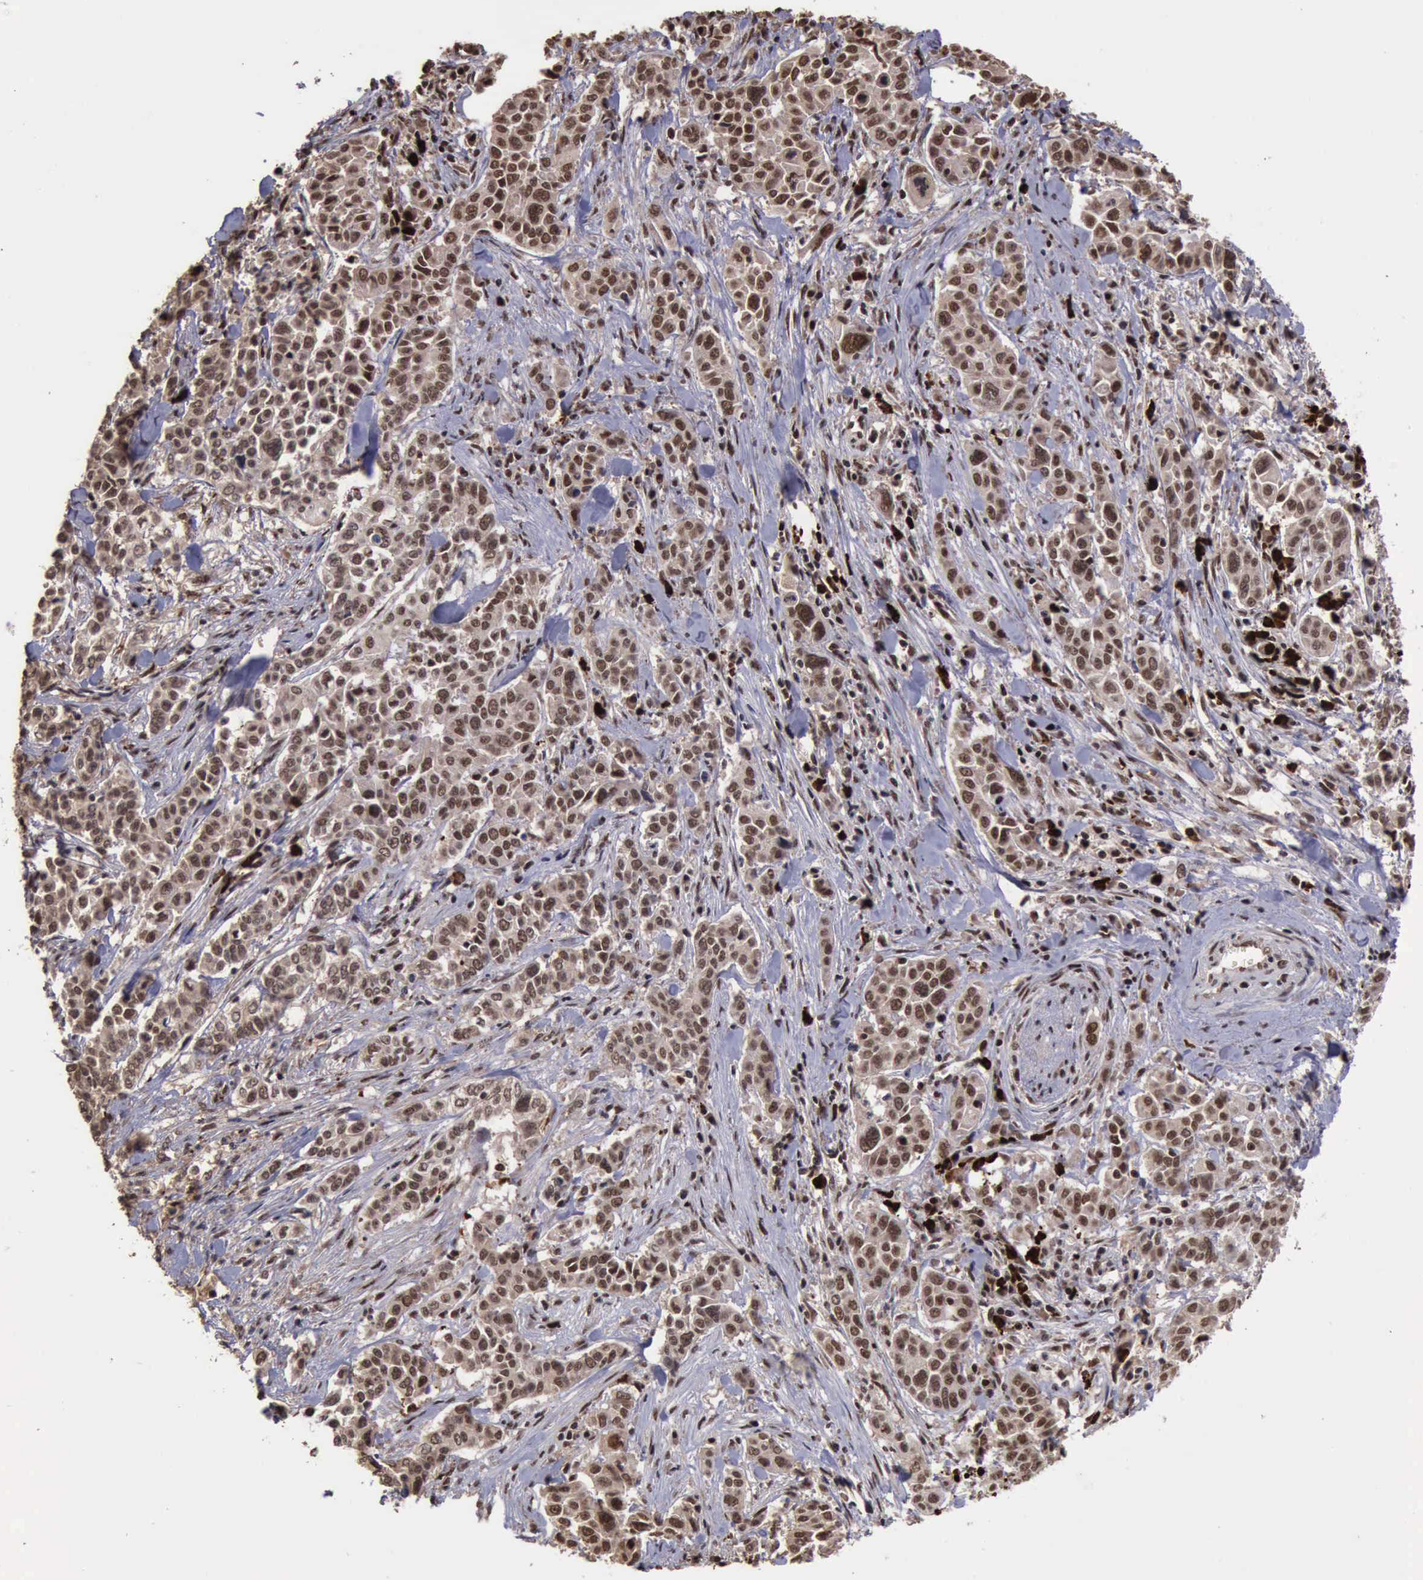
{"staining": {"intensity": "moderate", "quantity": ">75%", "location": "nuclear"}, "tissue": "pancreatic cancer", "cell_type": "Tumor cells", "image_type": "cancer", "snomed": [{"axis": "morphology", "description": "Adenocarcinoma, NOS"}, {"axis": "topography", "description": "Pancreas"}], "caption": "Moderate nuclear expression is identified in approximately >75% of tumor cells in pancreatic adenocarcinoma.", "gene": "TRMT2A", "patient": {"sex": "female", "age": 52}}